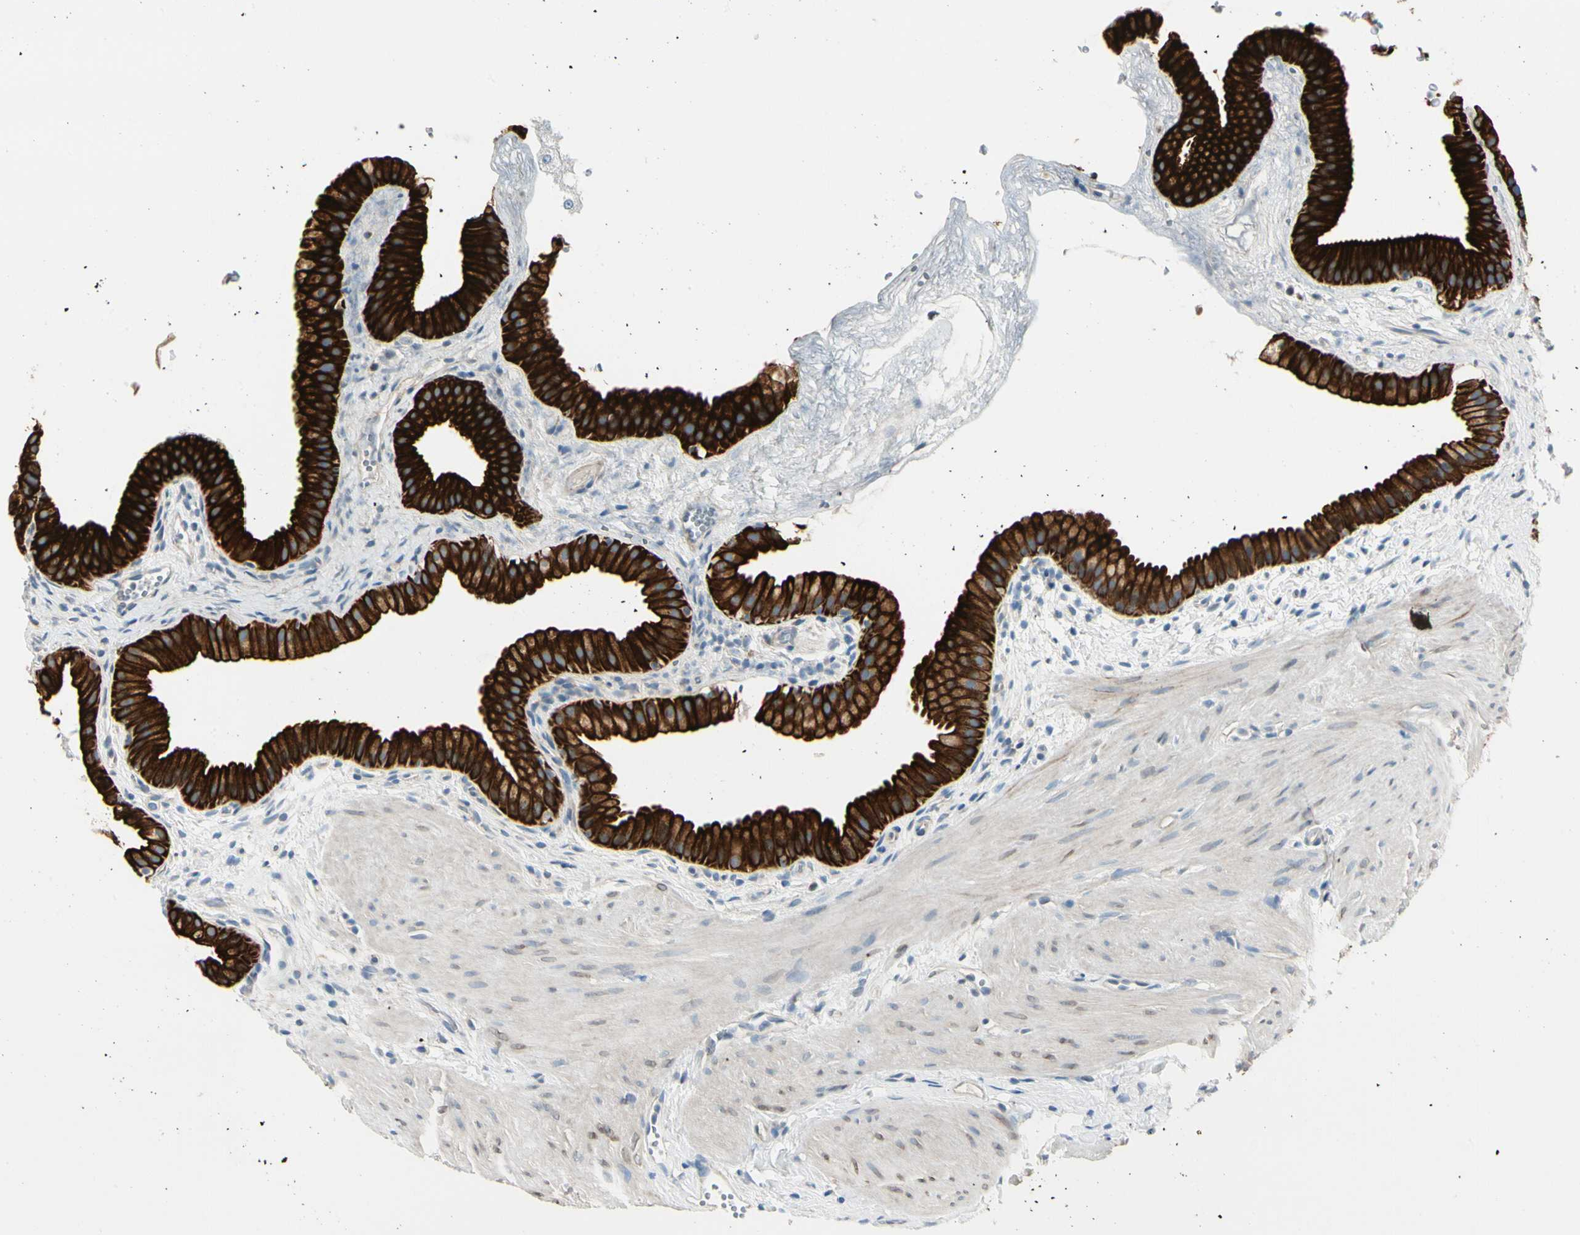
{"staining": {"intensity": "strong", "quantity": ">75%", "location": "cytoplasmic/membranous"}, "tissue": "gallbladder", "cell_type": "Glandular cells", "image_type": "normal", "snomed": [{"axis": "morphology", "description": "Normal tissue, NOS"}, {"axis": "topography", "description": "Gallbladder"}], "caption": "Brown immunohistochemical staining in unremarkable human gallbladder reveals strong cytoplasmic/membranous expression in about >75% of glandular cells. (DAB (3,3'-diaminobenzidine) IHC, brown staining for protein, blue staining for nuclei).", "gene": "DUSP12", "patient": {"sex": "female", "age": 64}}